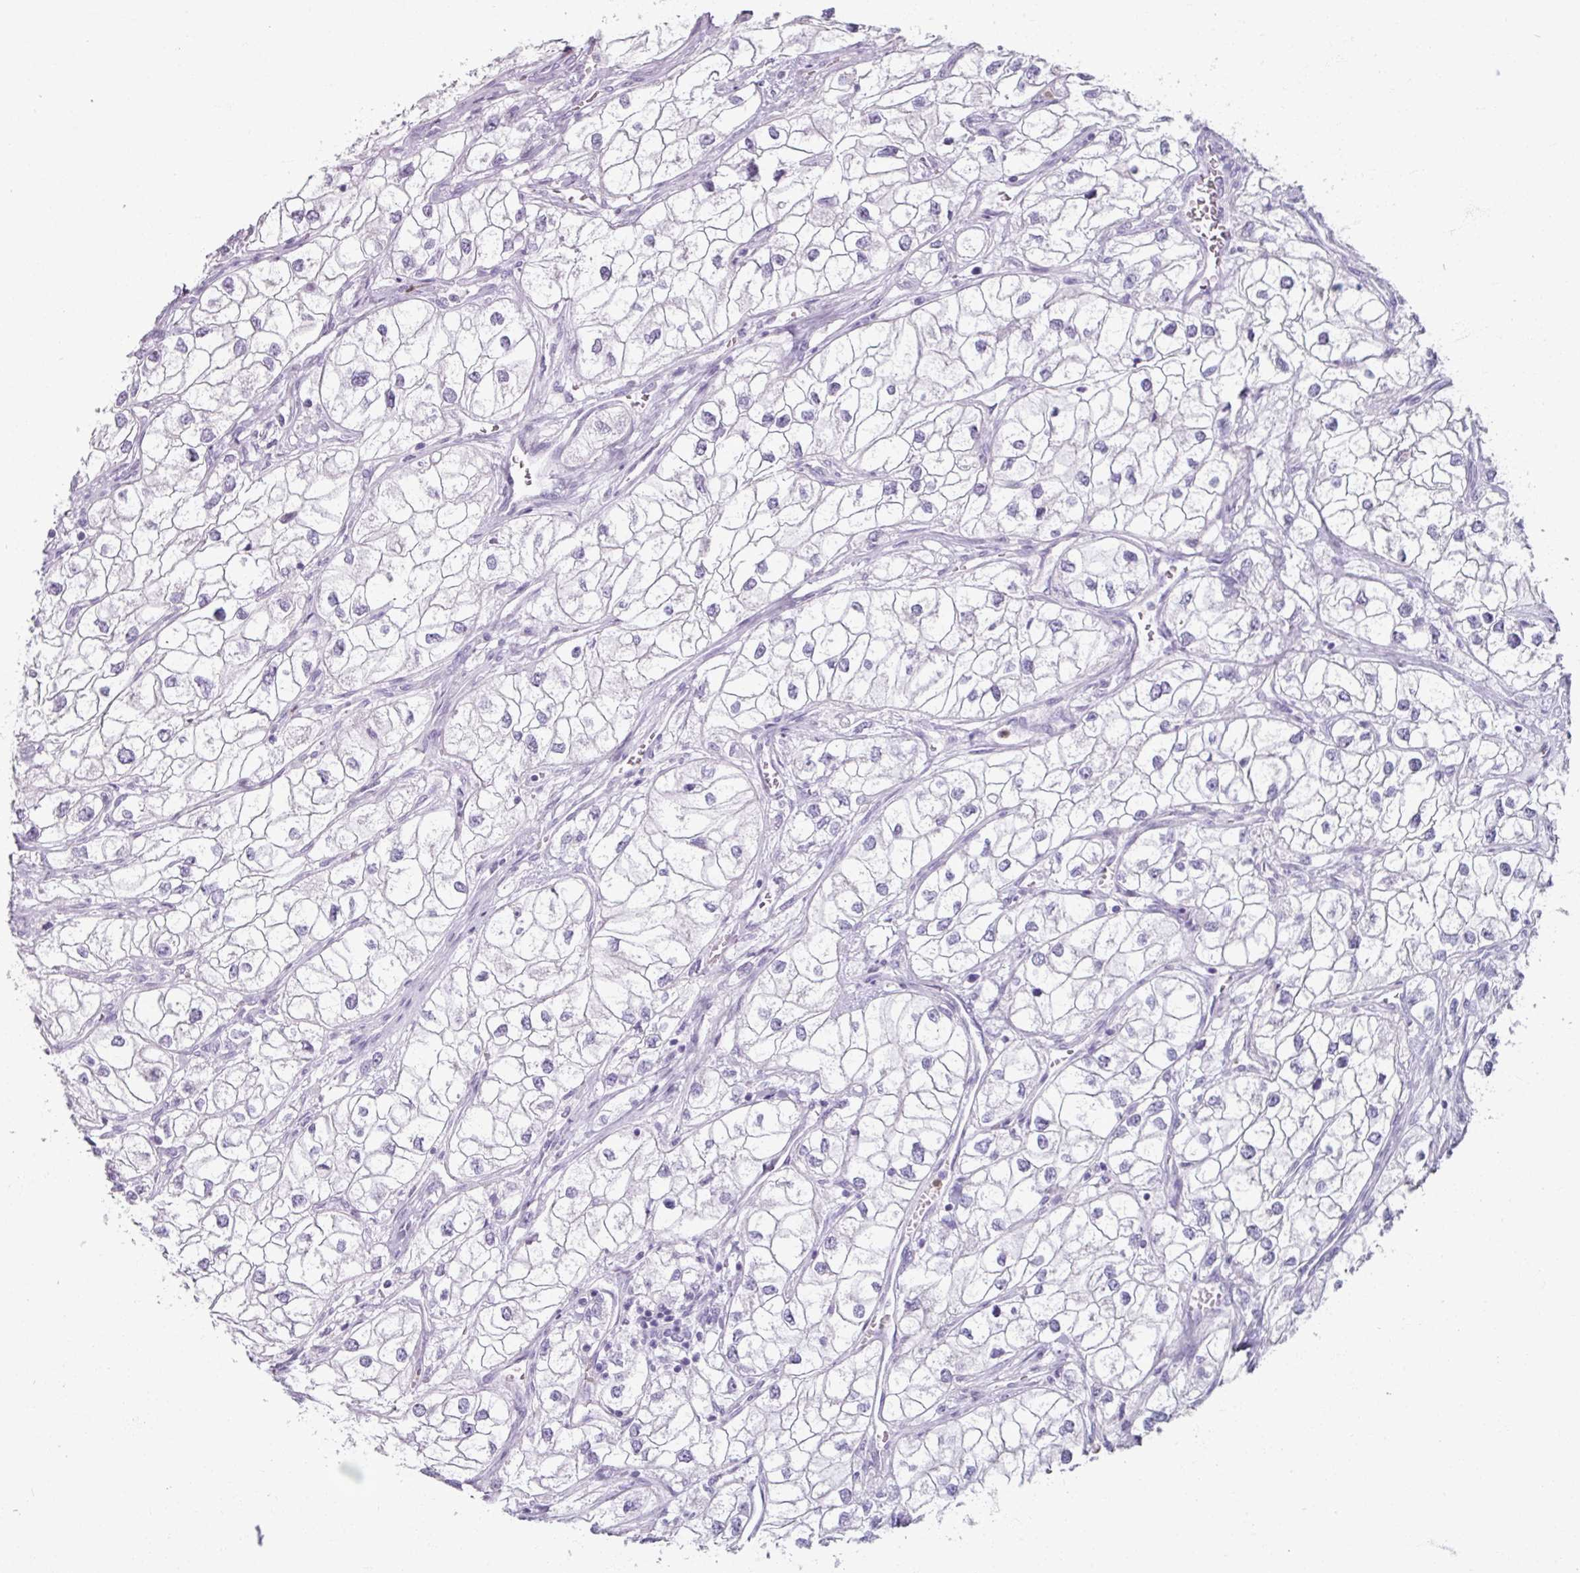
{"staining": {"intensity": "negative", "quantity": "none", "location": "none"}, "tissue": "renal cancer", "cell_type": "Tumor cells", "image_type": "cancer", "snomed": [{"axis": "morphology", "description": "Adenocarcinoma, NOS"}, {"axis": "topography", "description": "Kidney"}], "caption": "IHC of human renal cancer (adenocarcinoma) exhibits no expression in tumor cells.", "gene": "ARG1", "patient": {"sex": "male", "age": 59}}